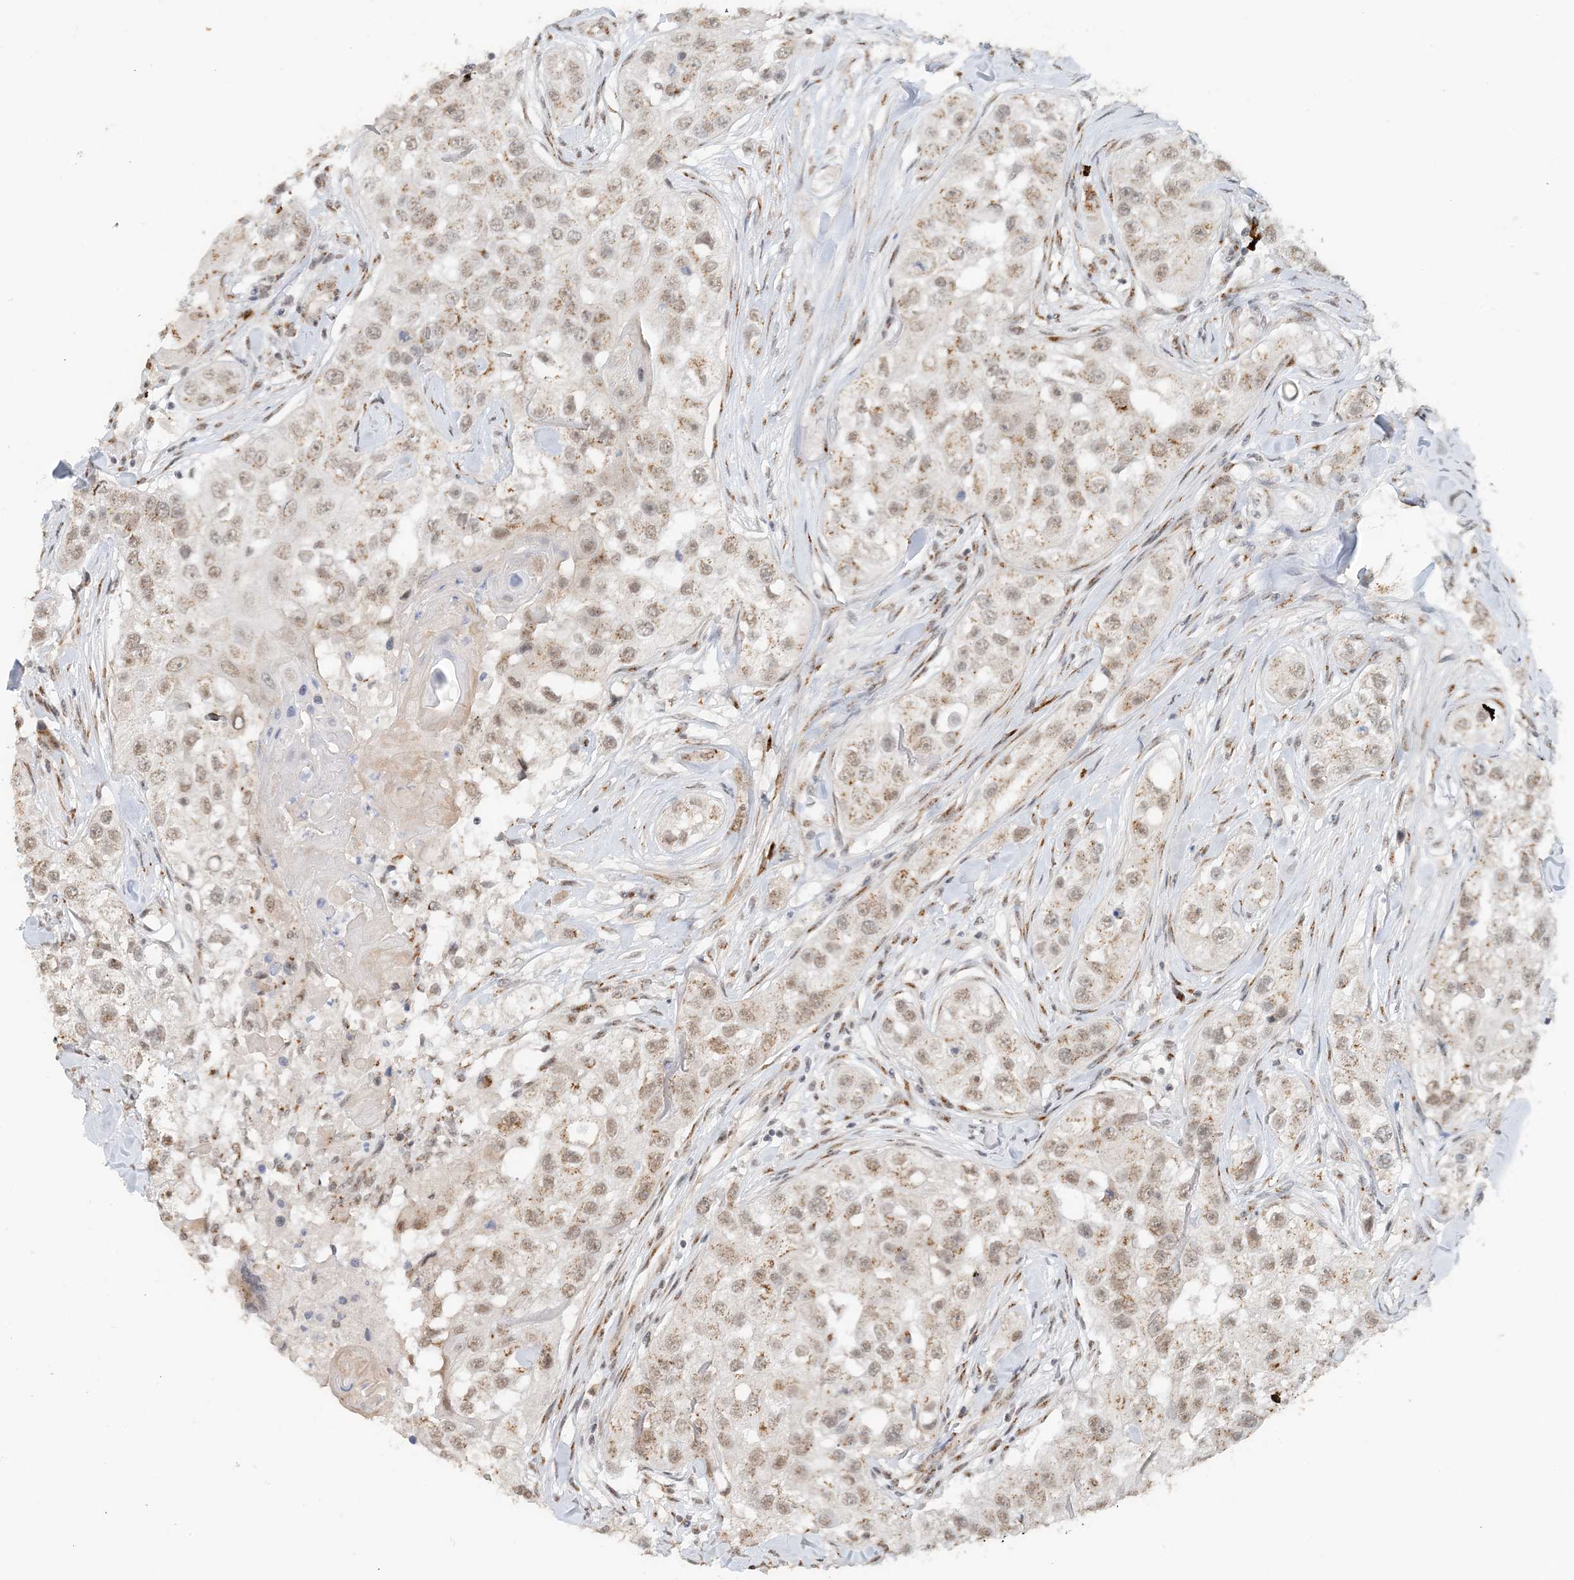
{"staining": {"intensity": "weak", "quantity": ">75%", "location": "cytoplasmic/membranous"}, "tissue": "head and neck cancer", "cell_type": "Tumor cells", "image_type": "cancer", "snomed": [{"axis": "morphology", "description": "Normal tissue, NOS"}, {"axis": "morphology", "description": "Squamous cell carcinoma, NOS"}, {"axis": "topography", "description": "Skeletal muscle"}, {"axis": "topography", "description": "Head-Neck"}], "caption": "Tumor cells show low levels of weak cytoplasmic/membranous staining in approximately >75% of cells in head and neck cancer.", "gene": "ZCCHC4", "patient": {"sex": "male", "age": 51}}